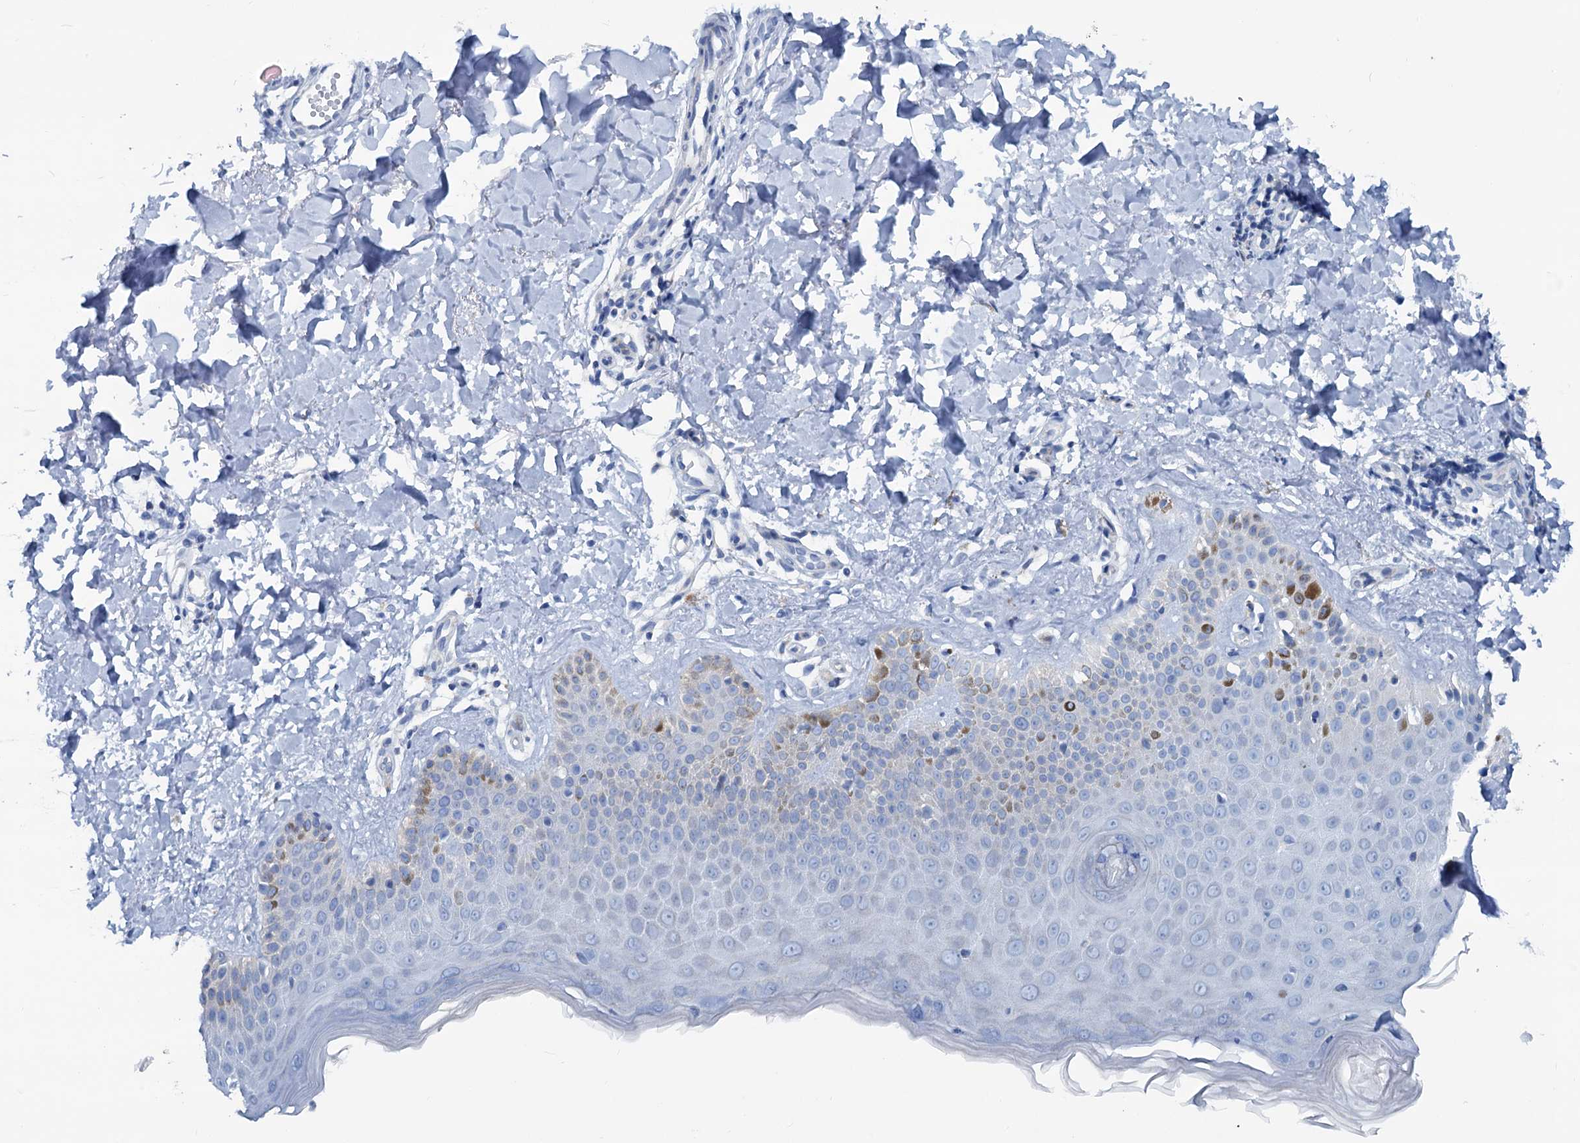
{"staining": {"intensity": "negative", "quantity": "none", "location": "none"}, "tissue": "skin", "cell_type": "Fibroblasts", "image_type": "normal", "snomed": [{"axis": "morphology", "description": "Normal tissue, NOS"}, {"axis": "topography", "description": "Skin"}], "caption": "A high-resolution image shows immunohistochemistry (IHC) staining of benign skin, which exhibits no significant positivity in fibroblasts. Nuclei are stained in blue.", "gene": "SLC1A3", "patient": {"sex": "male", "age": 52}}